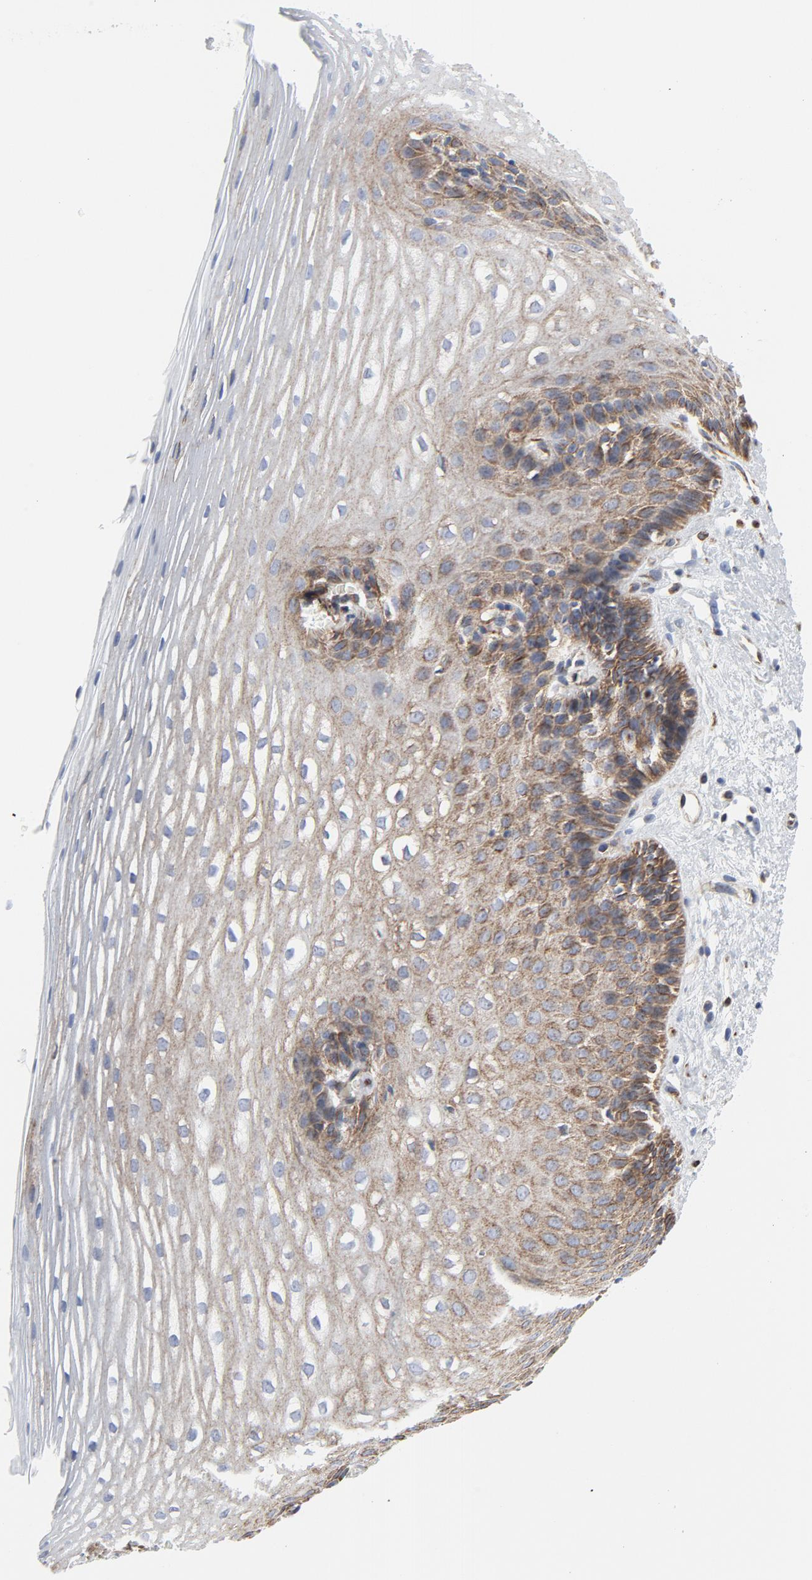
{"staining": {"intensity": "weak", "quantity": "25%-75%", "location": "cytoplasmic/membranous"}, "tissue": "esophagus", "cell_type": "Squamous epithelial cells", "image_type": "normal", "snomed": [{"axis": "morphology", "description": "Normal tissue, NOS"}, {"axis": "topography", "description": "Esophagus"}], "caption": "Approximately 25%-75% of squamous epithelial cells in unremarkable human esophagus show weak cytoplasmic/membranous protein staining as visualized by brown immunohistochemical staining.", "gene": "TUBB1", "patient": {"sex": "female", "age": 70}}